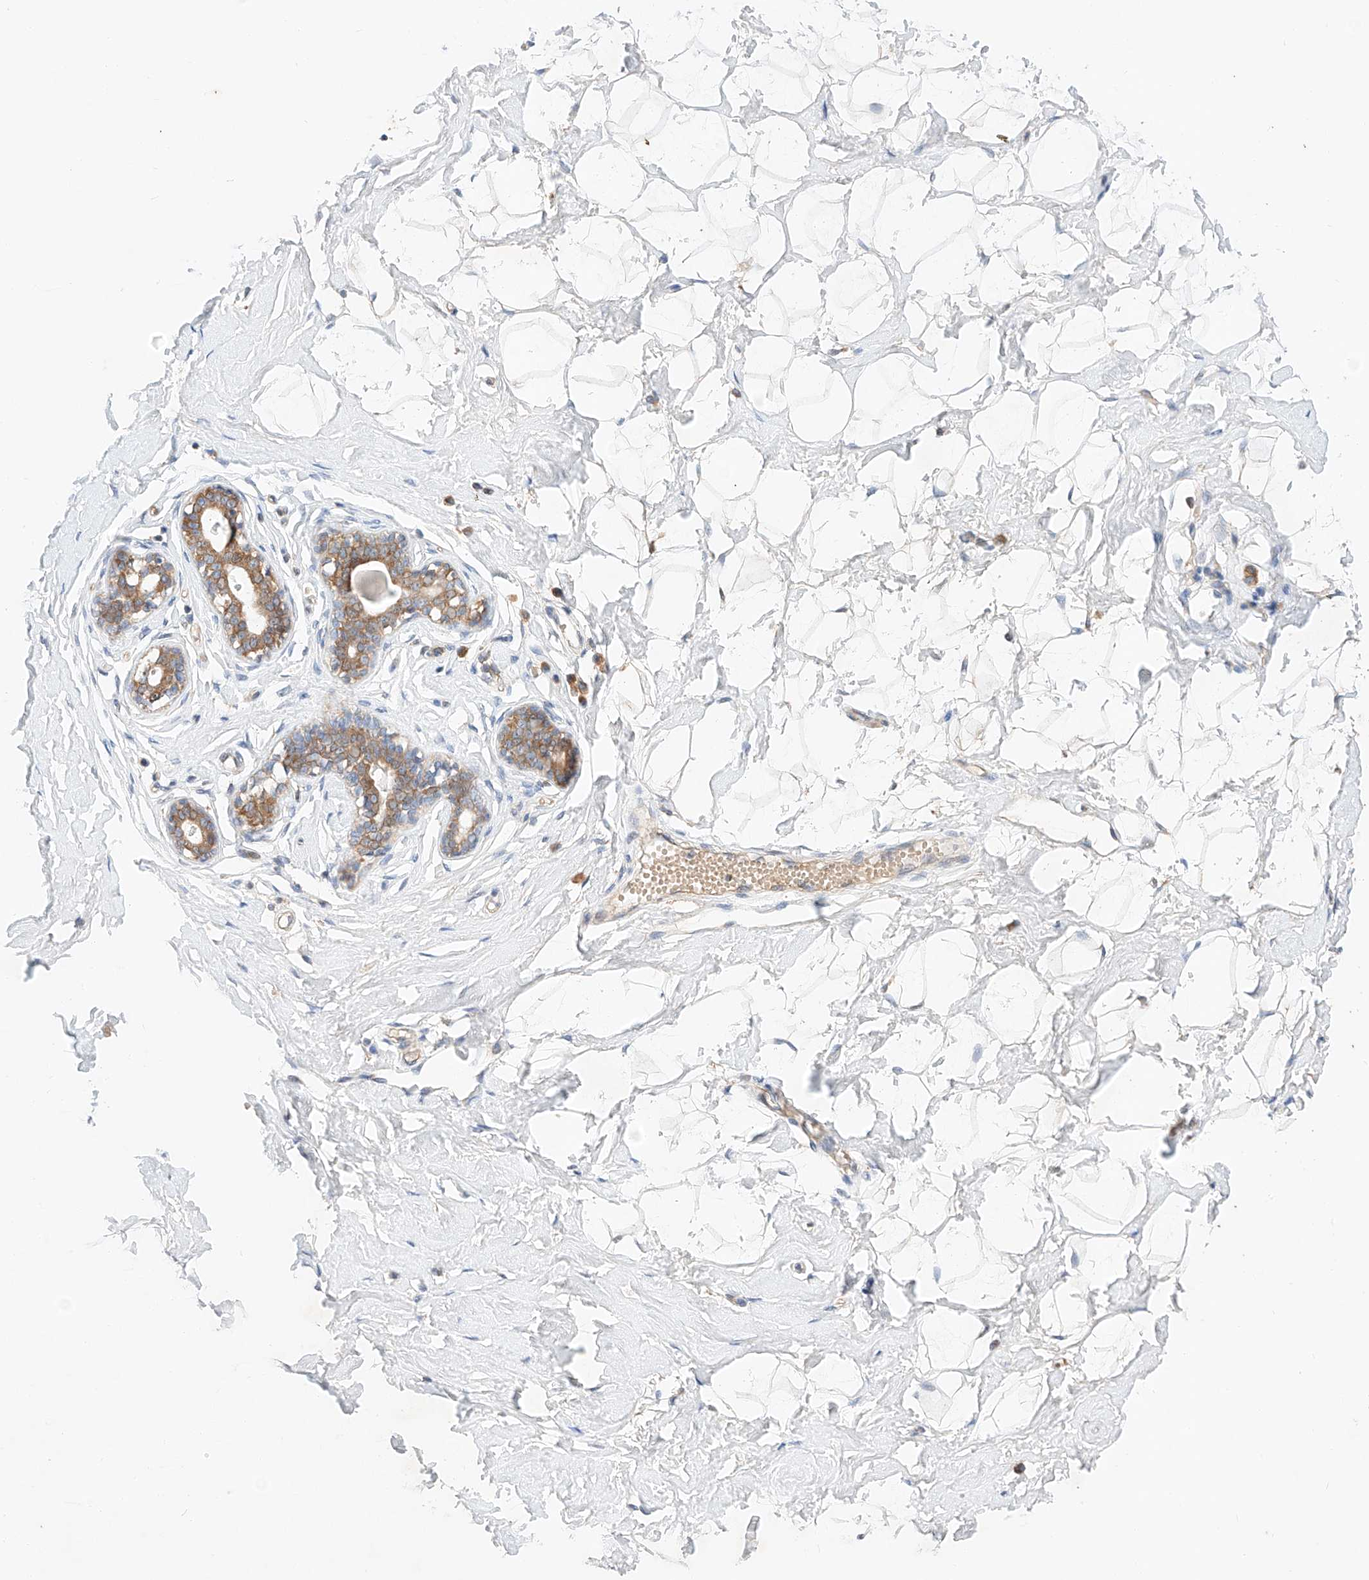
{"staining": {"intensity": "moderate", "quantity": "25%-75%", "location": "cytoplasmic/membranous"}, "tissue": "breast", "cell_type": "Adipocytes", "image_type": "normal", "snomed": [{"axis": "morphology", "description": "Normal tissue, NOS"}, {"axis": "morphology", "description": "Adenoma, NOS"}, {"axis": "topography", "description": "Breast"}], "caption": "This histopathology image exhibits immunohistochemistry staining of unremarkable human breast, with medium moderate cytoplasmic/membranous expression in approximately 25%-75% of adipocytes.", "gene": "C6orf118", "patient": {"sex": "female", "age": 23}}